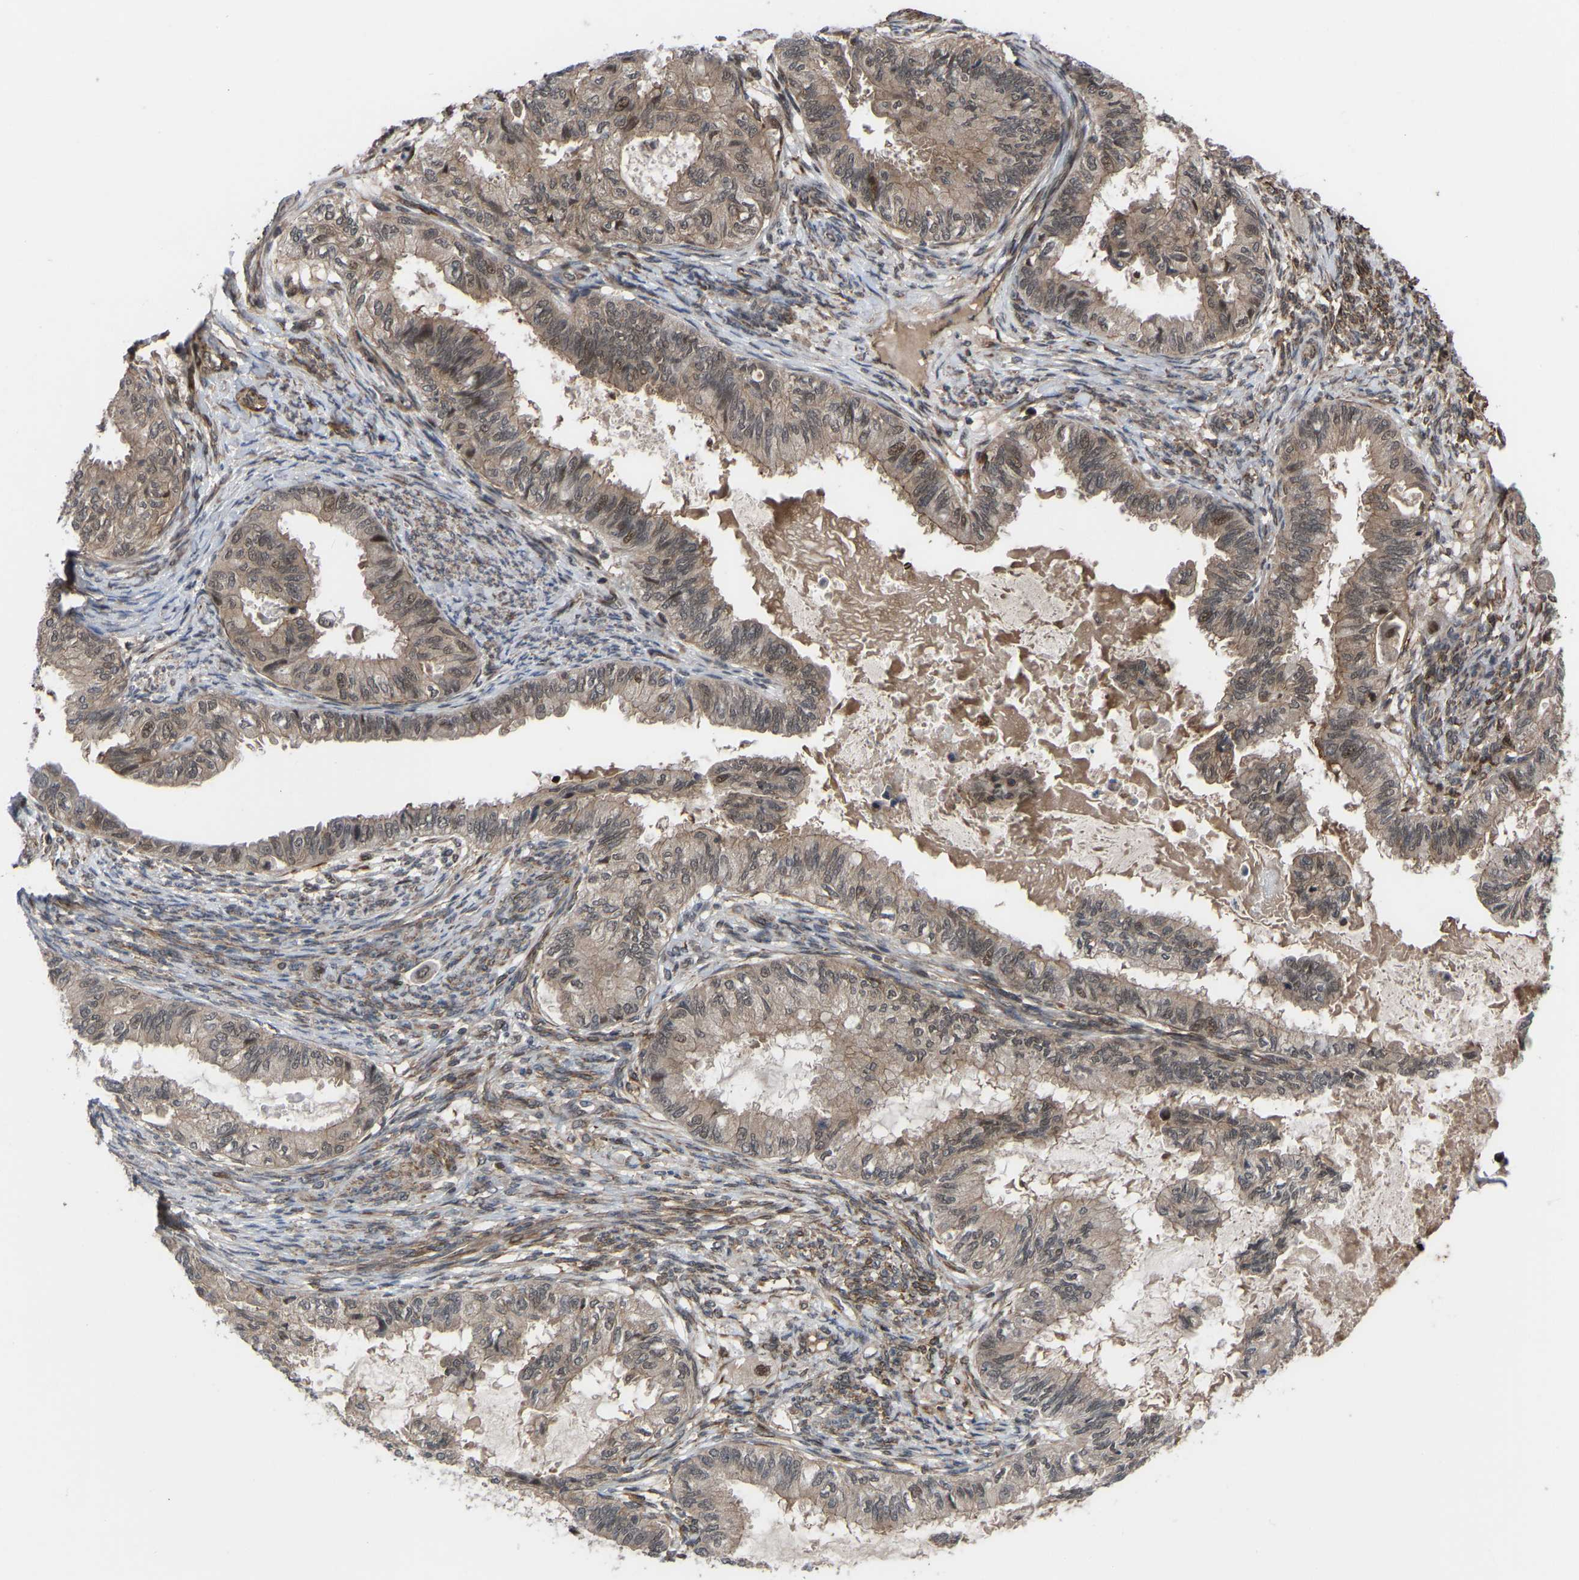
{"staining": {"intensity": "weak", "quantity": ">75%", "location": "cytoplasmic/membranous,nuclear"}, "tissue": "cervical cancer", "cell_type": "Tumor cells", "image_type": "cancer", "snomed": [{"axis": "morphology", "description": "Normal tissue, NOS"}, {"axis": "morphology", "description": "Adenocarcinoma, NOS"}, {"axis": "topography", "description": "Cervix"}, {"axis": "topography", "description": "Endometrium"}], "caption": "This micrograph exhibits cervical cancer (adenocarcinoma) stained with immunohistochemistry (IHC) to label a protein in brown. The cytoplasmic/membranous and nuclear of tumor cells show weak positivity for the protein. Nuclei are counter-stained blue.", "gene": "CYP7B1", "patient": {"sex": "female", "age": 86}}